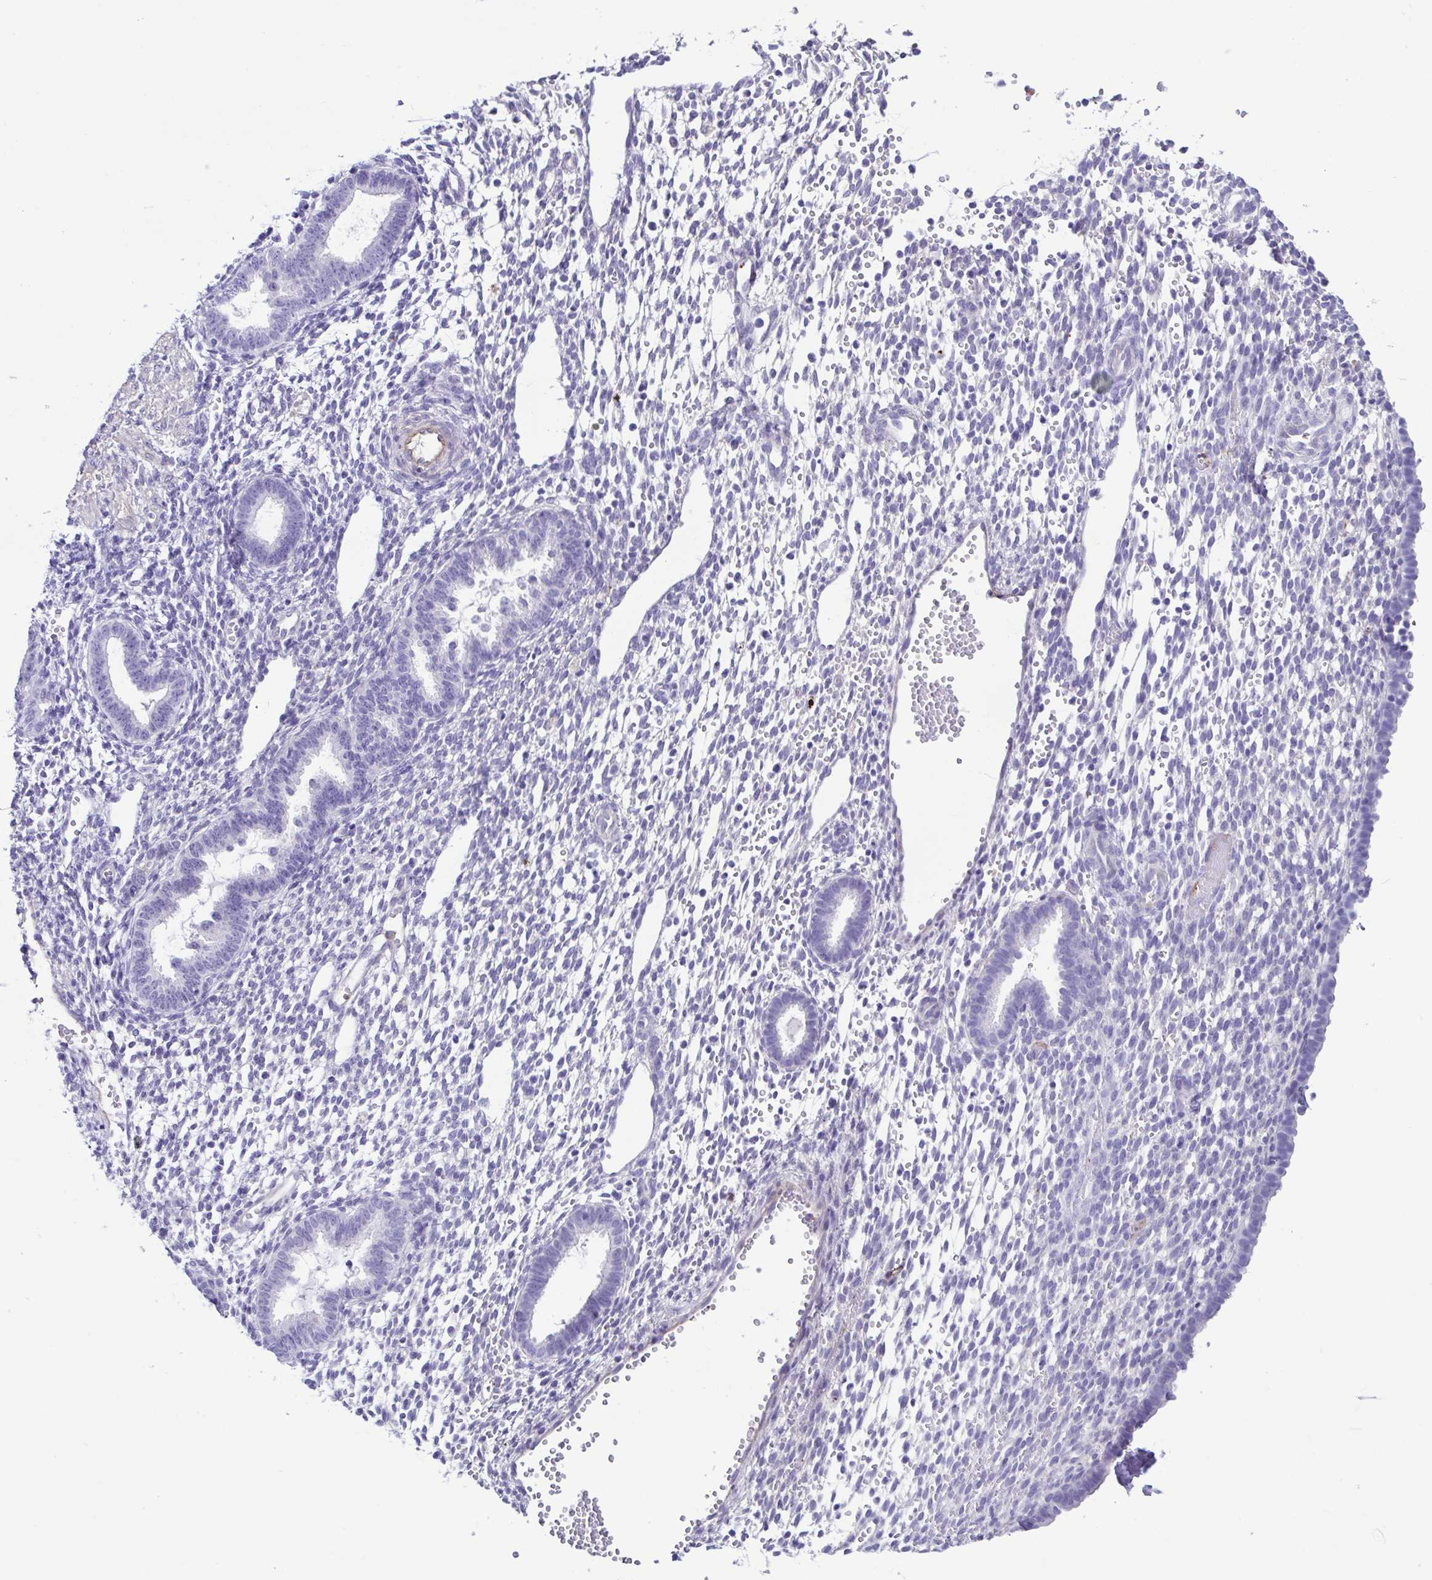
{"staining": {"intensity": "negative", "quantity": "none", "location": "none"}, "tissue": "endometrium", "cell_type": "Cells in endometrial stroma", "image_type": "normal", "snomed": [{"axis": "morphology", "description": "Normal tissue, NOS"}, {"axis": "topography", "description": "Endometrium"}], "caption": "Image shows no significant protein expression in cells in endometrial stroma of unremarkable endometrium. (Brightfield microscopy of DAB (3,3'-diaminobenzidine) immunohistochemistry at high magnification).", "gene": "CYP11B1", "patient": {"sex": "female", "age": 36}}